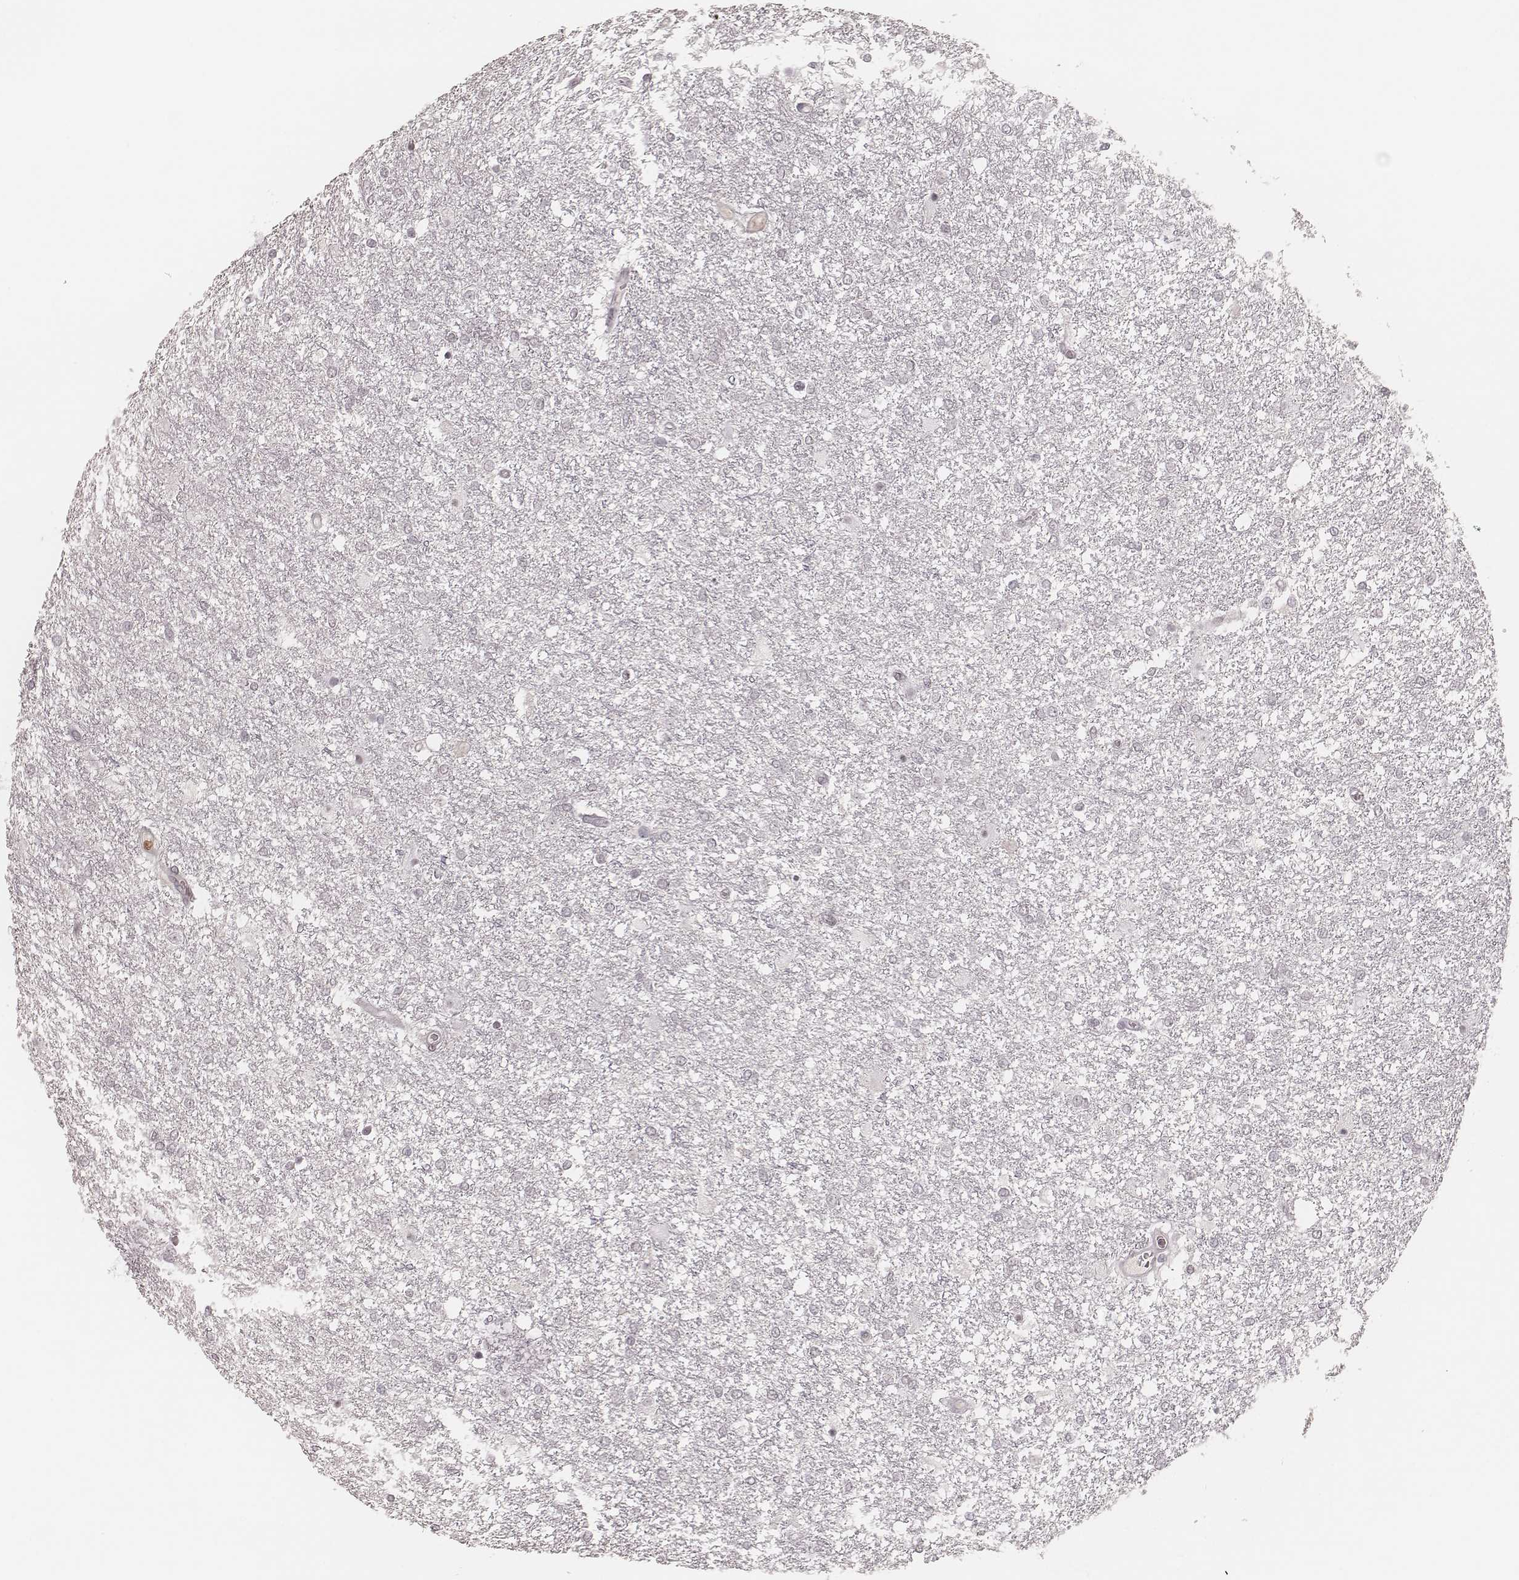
{"staining": {"intensity": "negative", "quantity": "none", "location": "none"}, "tissue": "glioma", "cell_type": "Tumor cells", "image_type": "cancer", "snomed": [{"axis": "morphology", "description": "Glioma, malignant, High grade"}, {"axis": "topography", "description": "Brain"}], "caption": "Protein analysis of glioma reveals no significant staining in tumor cells. The staining is performed using DAB (3,3'-diaminobenzidine) brown chromogen with nuclei counter-stained in using hematoxylin.", "gene": "KITLG", "patient": {"sex": "female", "age": 61}}